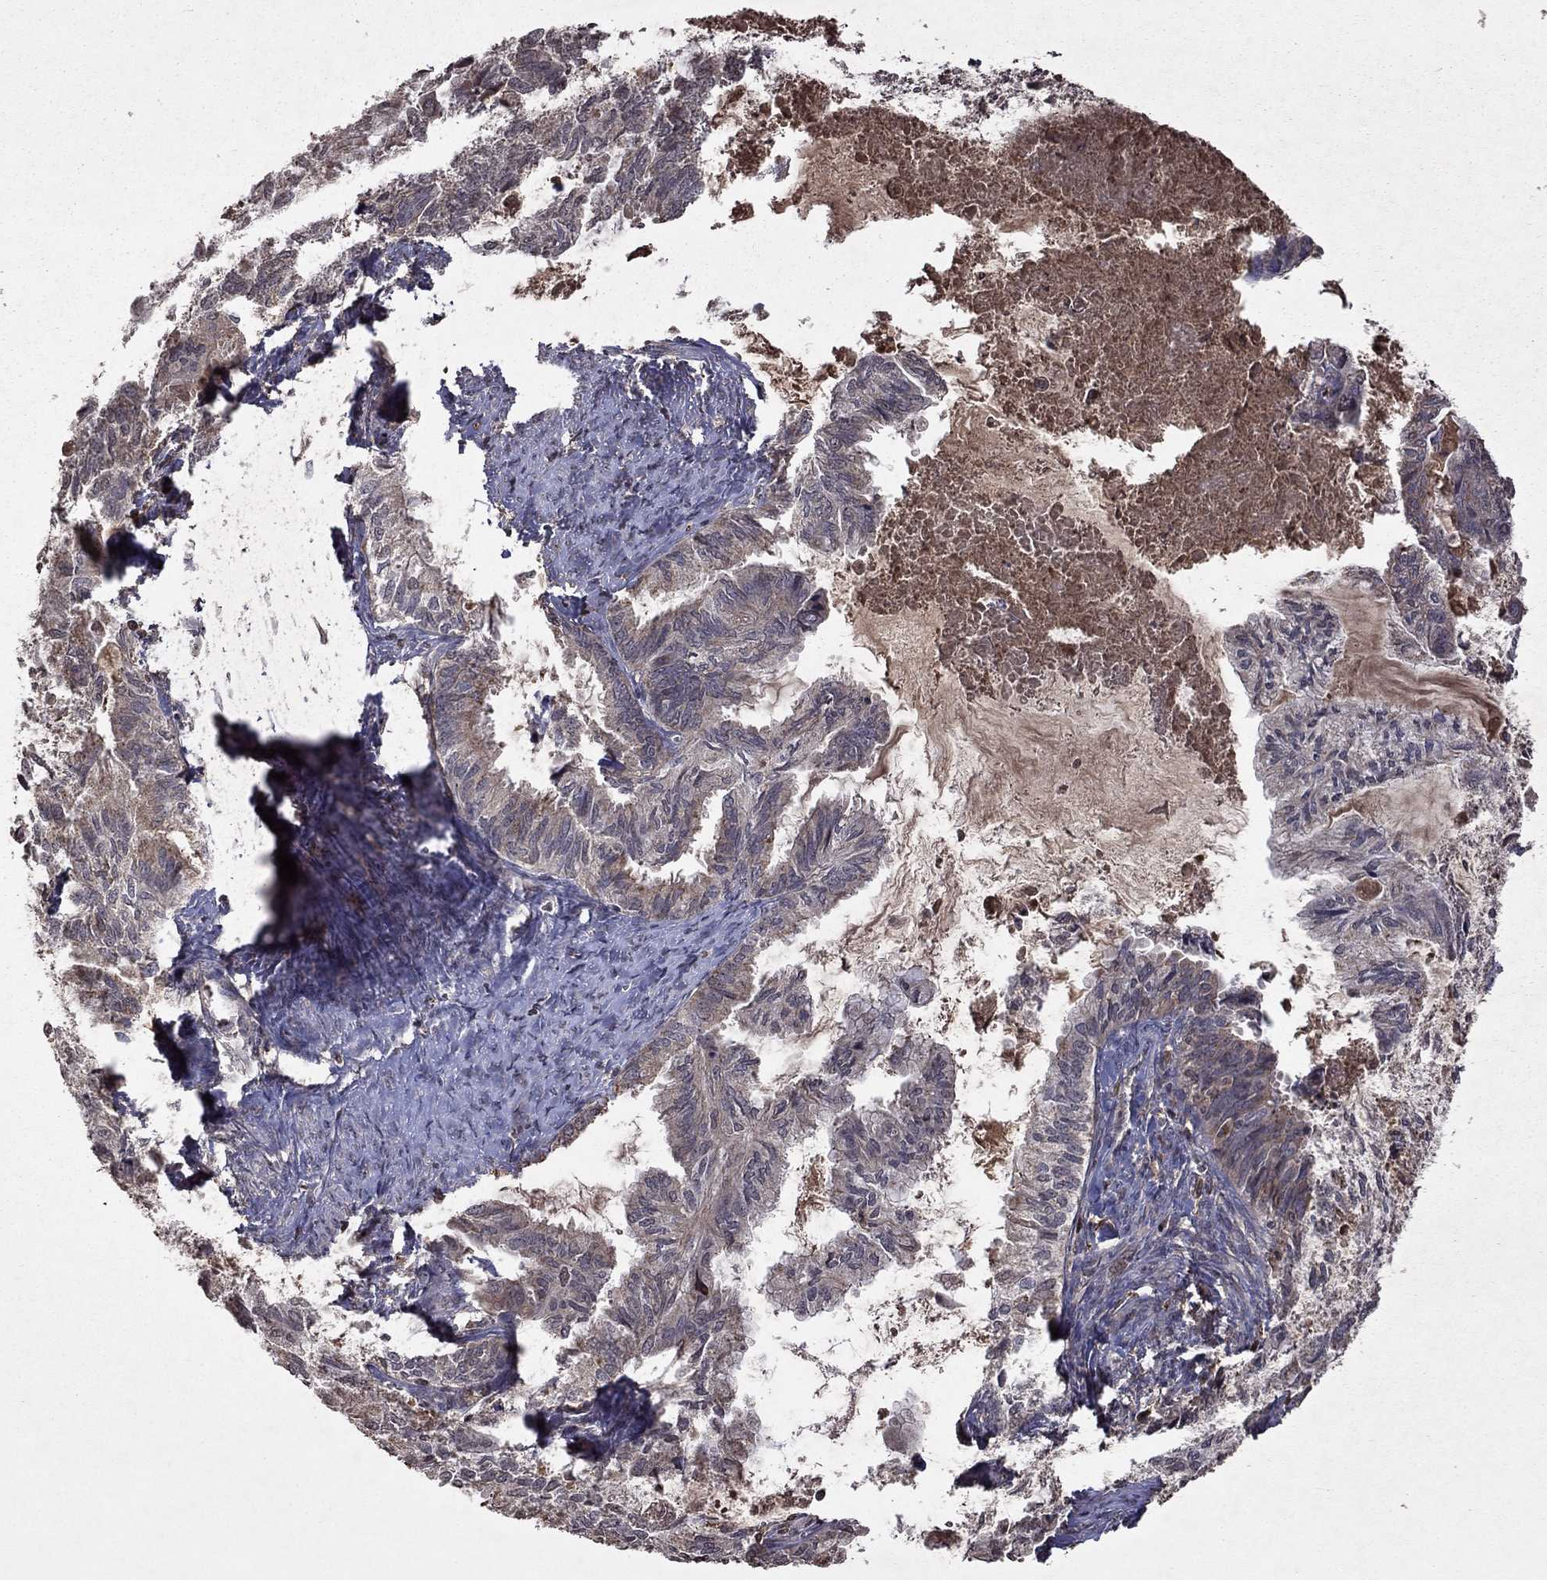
{"staining": {"intensity": "weak", "quantity": "<25%", "location": "cytoplasmic/membranous"}, "tissue": "endometrial cancer", "cell_type": "Tumor cells", "image_type": "cancer", "snomed": [{"axis": "morphology", "description": "Adenocarcinoma, NOS"}, {"axis": "topography", "description": "Endometrium"}], "caption": "Human endometrial adenocarcinoma stained for a protein using immunohistochemistry (IHC) demonstrates no positivity in tumor cells.", "gene": "NLGN1", "patient": {"sex": "female", "age": 86}}